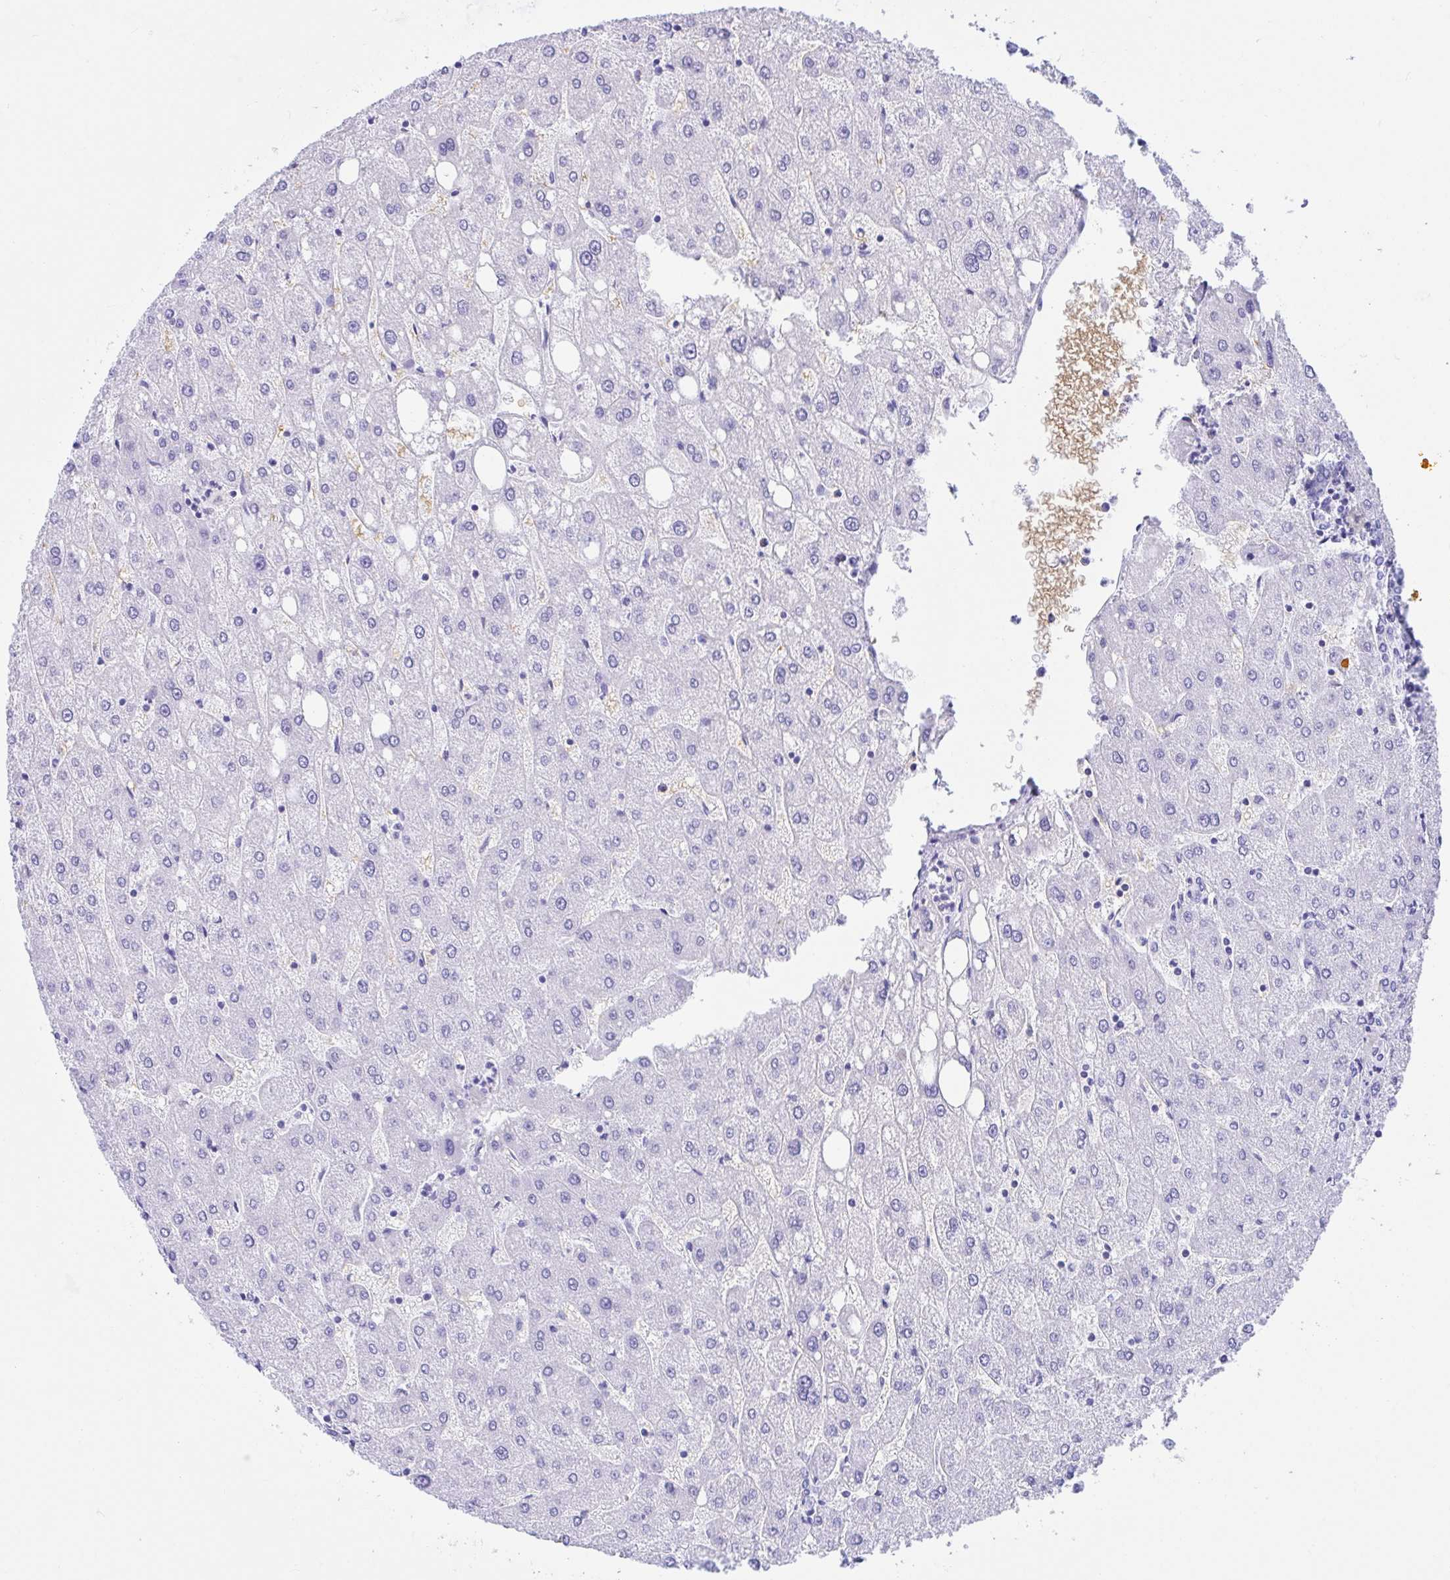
{"staining": {"intensity": "negative", "quantity": "none", "location": "none"}, "tissue": "liver", "cell_type": "Cholangiocytes", "image_type": "normal", "snomed": [{"axis": "morphology", "description": "Normal tissue, NOS"}, {"axis": "topography", "description": "Liver"}], "caption": "The immunohistochemistry (IHC) photomicrograph has no significant staining in cholangiocytes of liver. (DAB (3,3'-diaminobenzidine) immunohistochemistry with hematoxylin counter stain).", "gene": "ANK1", "patient": {"sex": "male", "age": 67}}